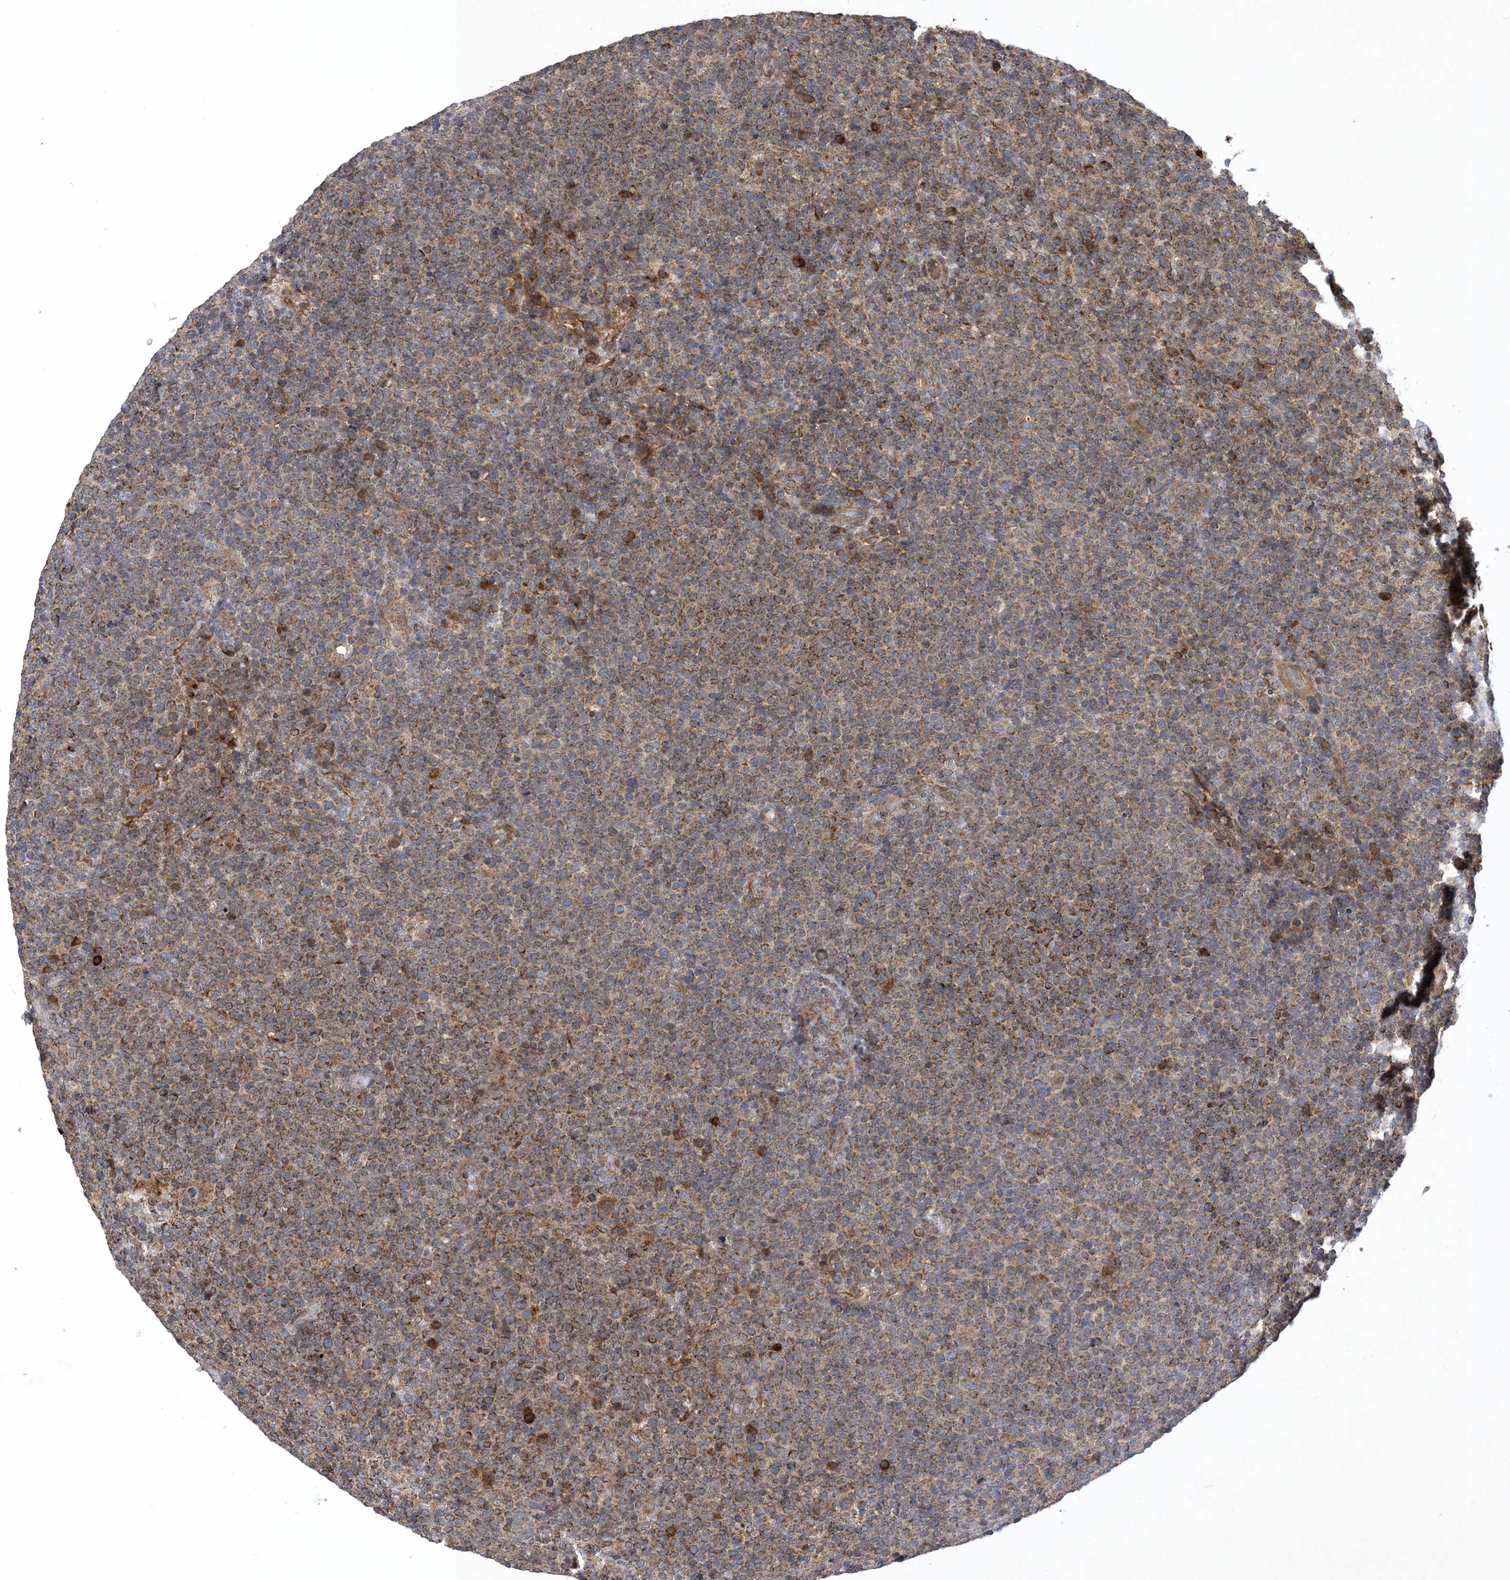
{"staining": {"intensity": "moderate", "quantity": ">75%", "location": "cytoplasmic/membranous"}, "tissue": "lymphoma", "cell_type": "Tumor cells", "image_type": "cancer", "snomed": [{"axis": "morphology", "description": "Malignant lymphoma, non-Hodgkin's type, High grade"}, {"axis": "topography", "description": "Lymph node"}], "caption": "Protein staining of malignant lymphoma, non-Hodgkin's type (high-grade) tissue reveals moderate cytoplasmic/membranous staining in about >75% of tumor cells.", "gene": "STK19", "patient": {"sex": "male", "age": 61}}